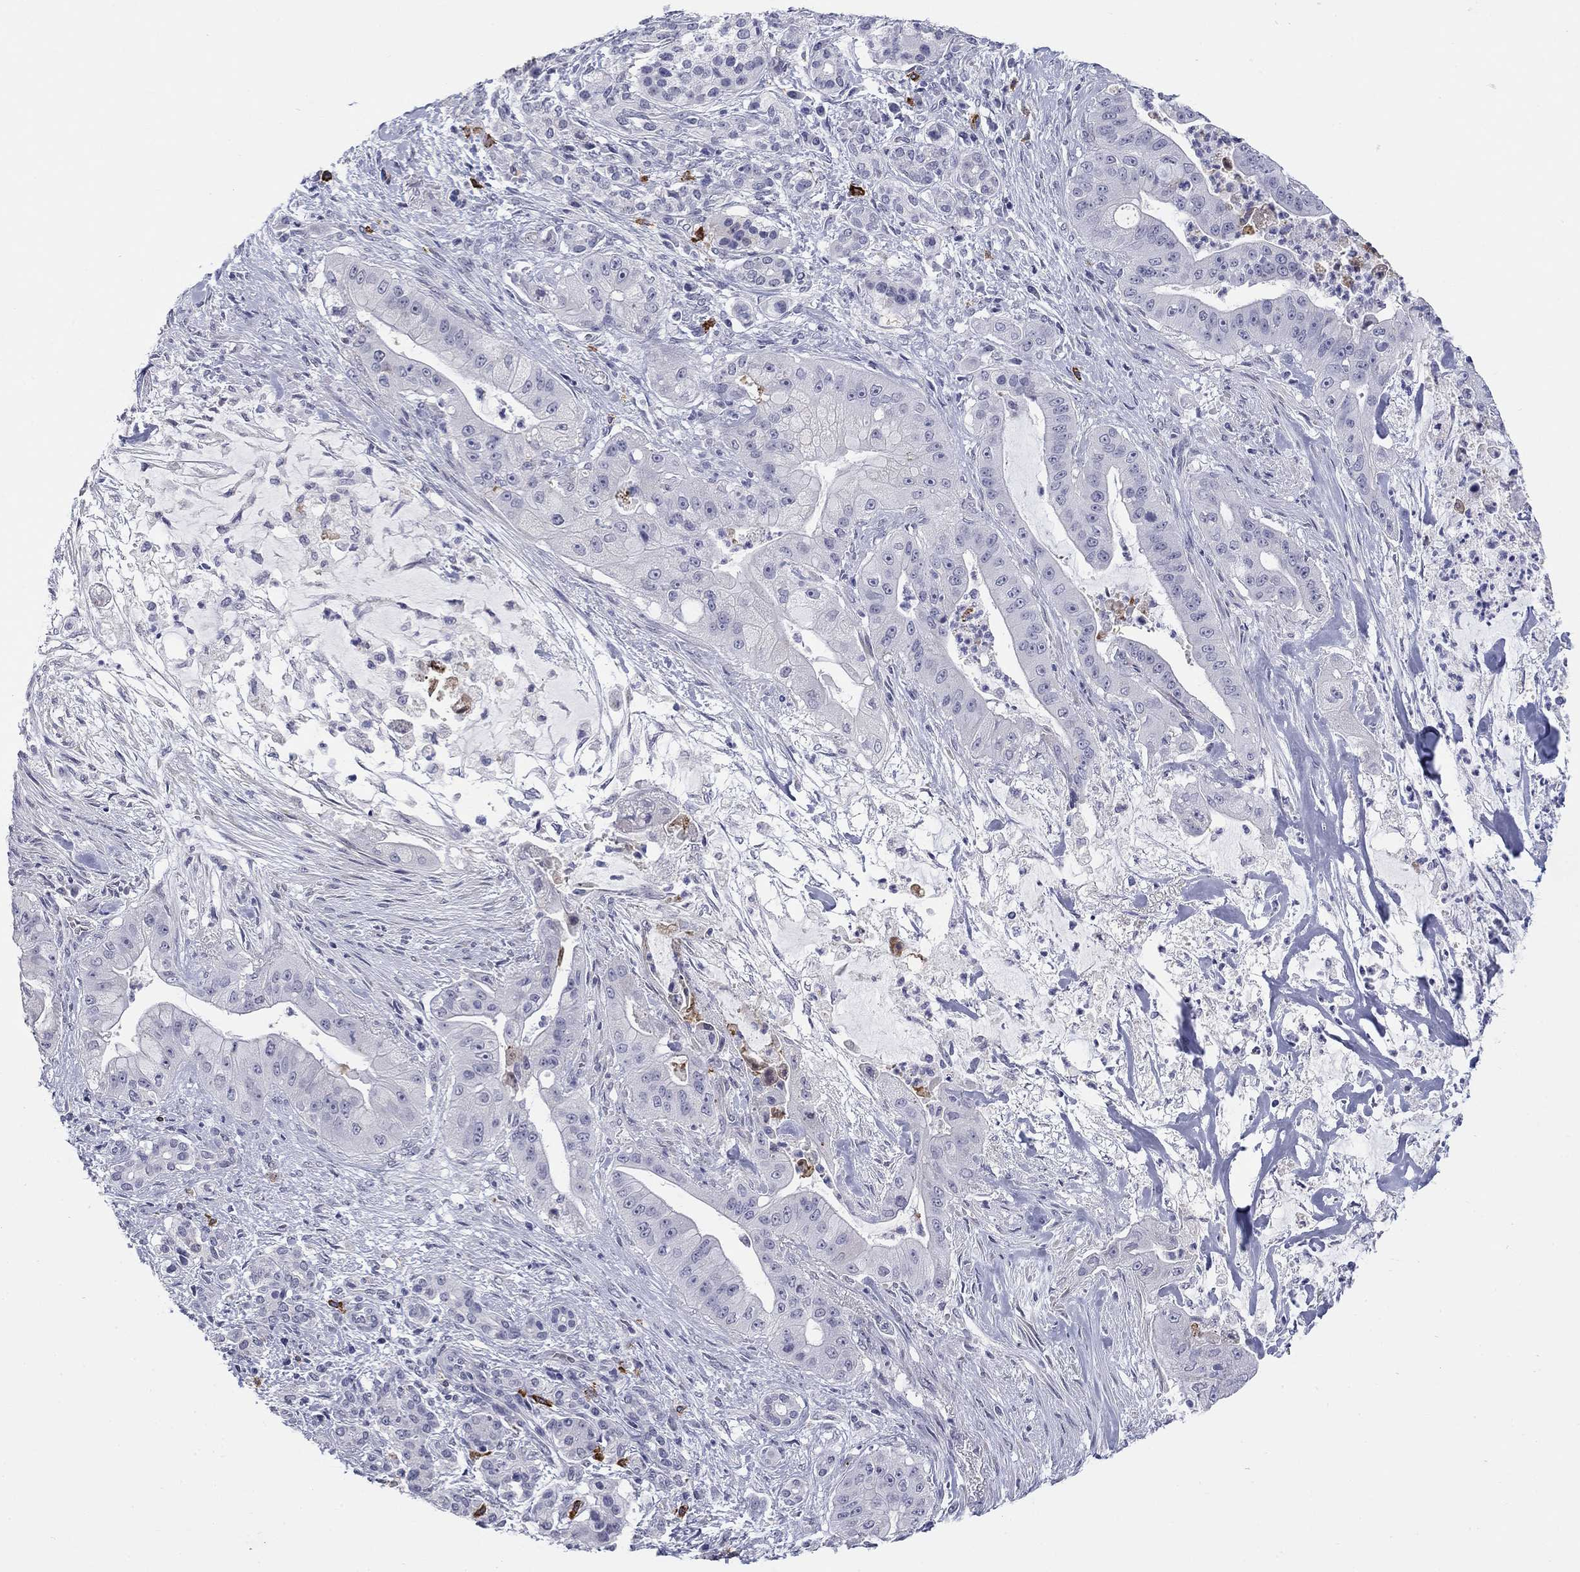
{"staining": {"intensity": "negative", "quantity": "none", "location": "none"}, "tissue": "pancreatic cancer", "cell_type": "Tumor cells", "image_type": "cancer", "snomed": [{"axis": "morphology", "description": "Normal tissue, NOS"}, {"axis": "morphology", "description": "Inflammation, NOS"}, {"axis": "morphology", "description": "Adenocarcinoma, NOS"}, {"axis": "topography", "description": "Pancreas"}], "caption": "Human pancreatic adenocarcinoma stained for a protein using immunohistochemistry (IHC) shows no positivity in tumor cells.", "gene": "ECEL1", "patient": {"sex": "male", "age": 57}}